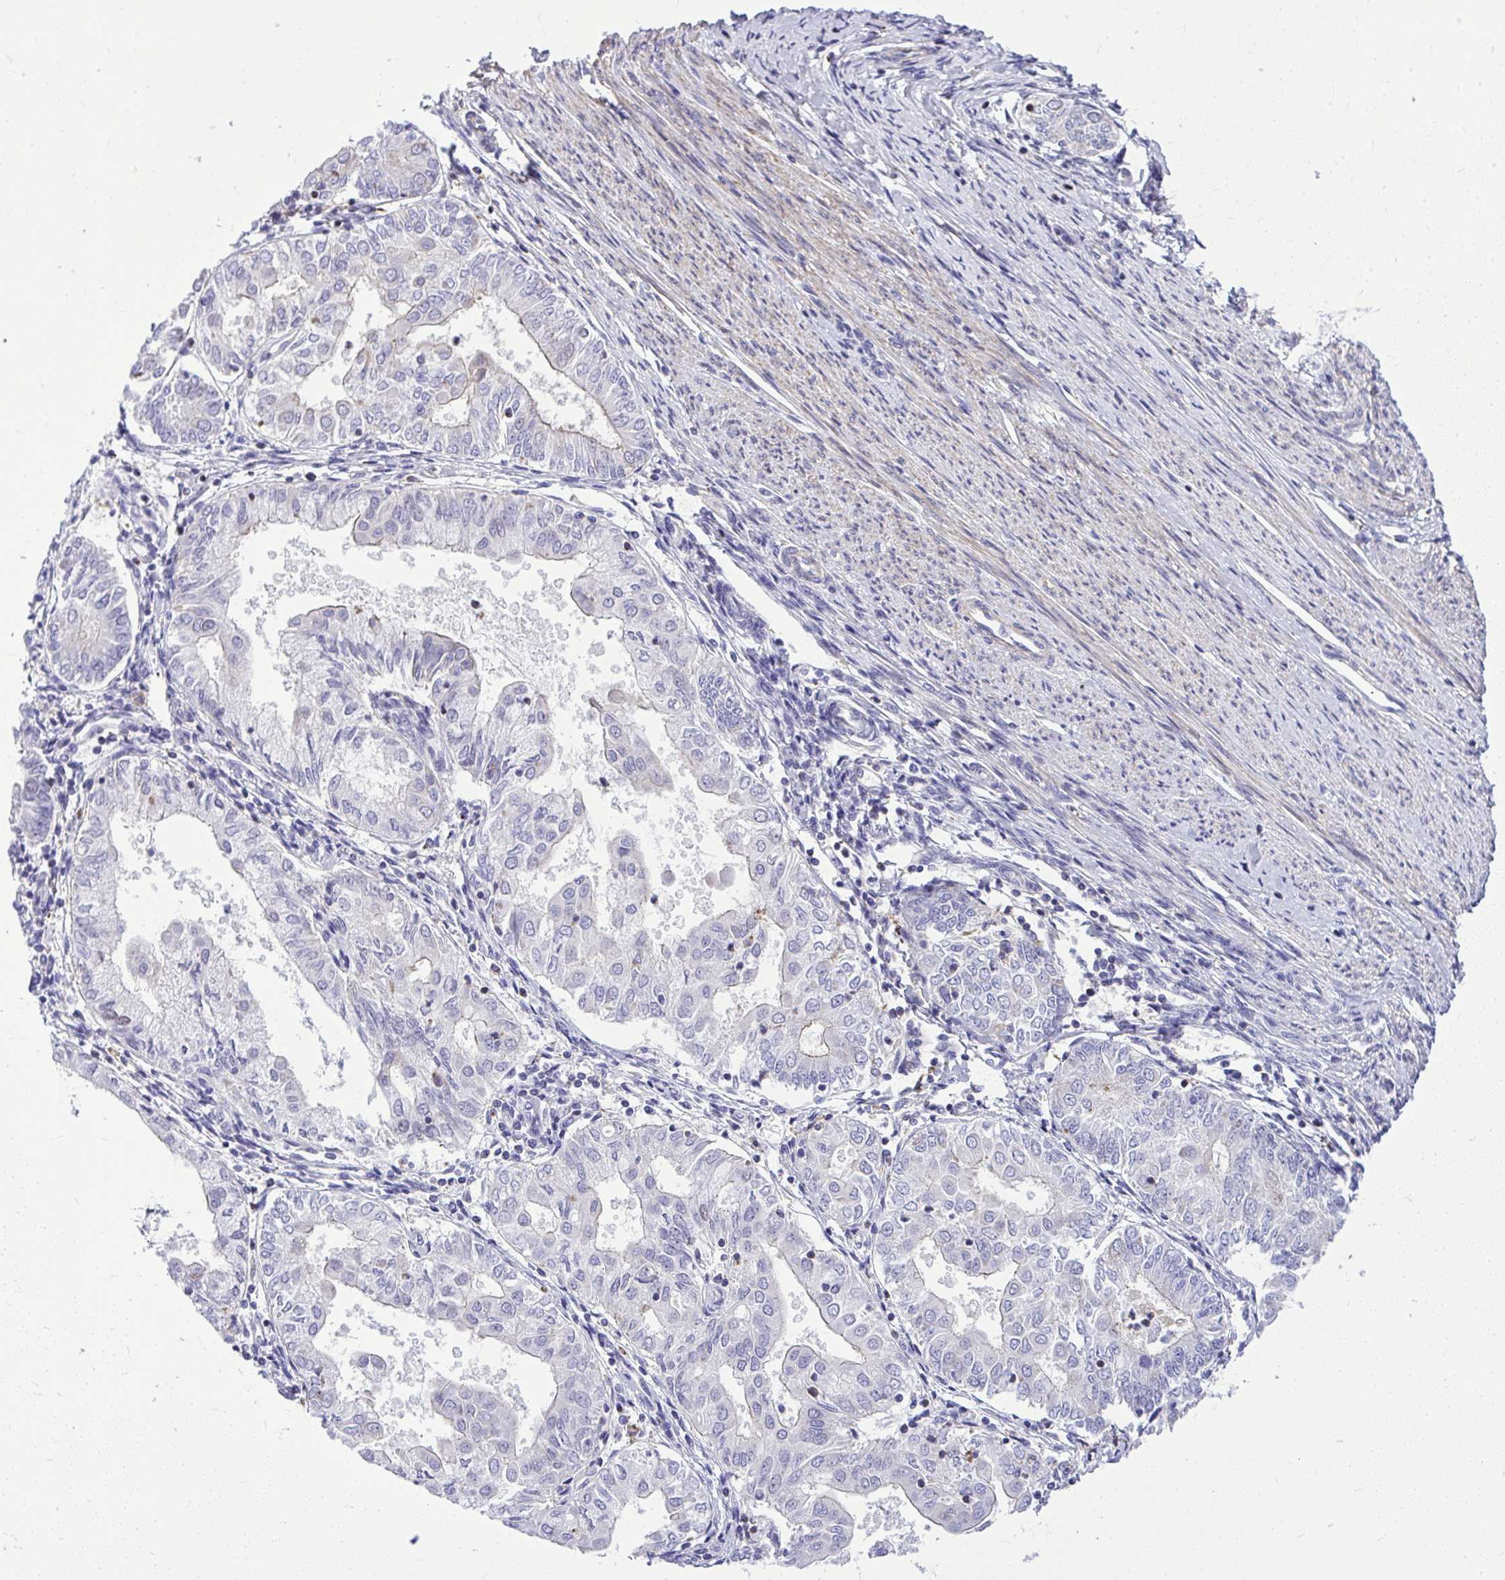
{"staining": {"intensity": "negative", "quantity": "none", "location": "none"}, "tissue": "endometrial cancer", "cell_type": "Tumor cells", "image_type": "cancer", "snomed": [{"axis": "morphology", "description": "Adenocarcinoma, NOS"}, {"axis": "topography", "description": "Endometrium"}], "caption": "Histopathology image shows no protein staining in tumor cells of endometrial cancer (adenocarcinoma) tissue.", "gene": "GRK4", "patient": {"sex": "female", "age": 68}}